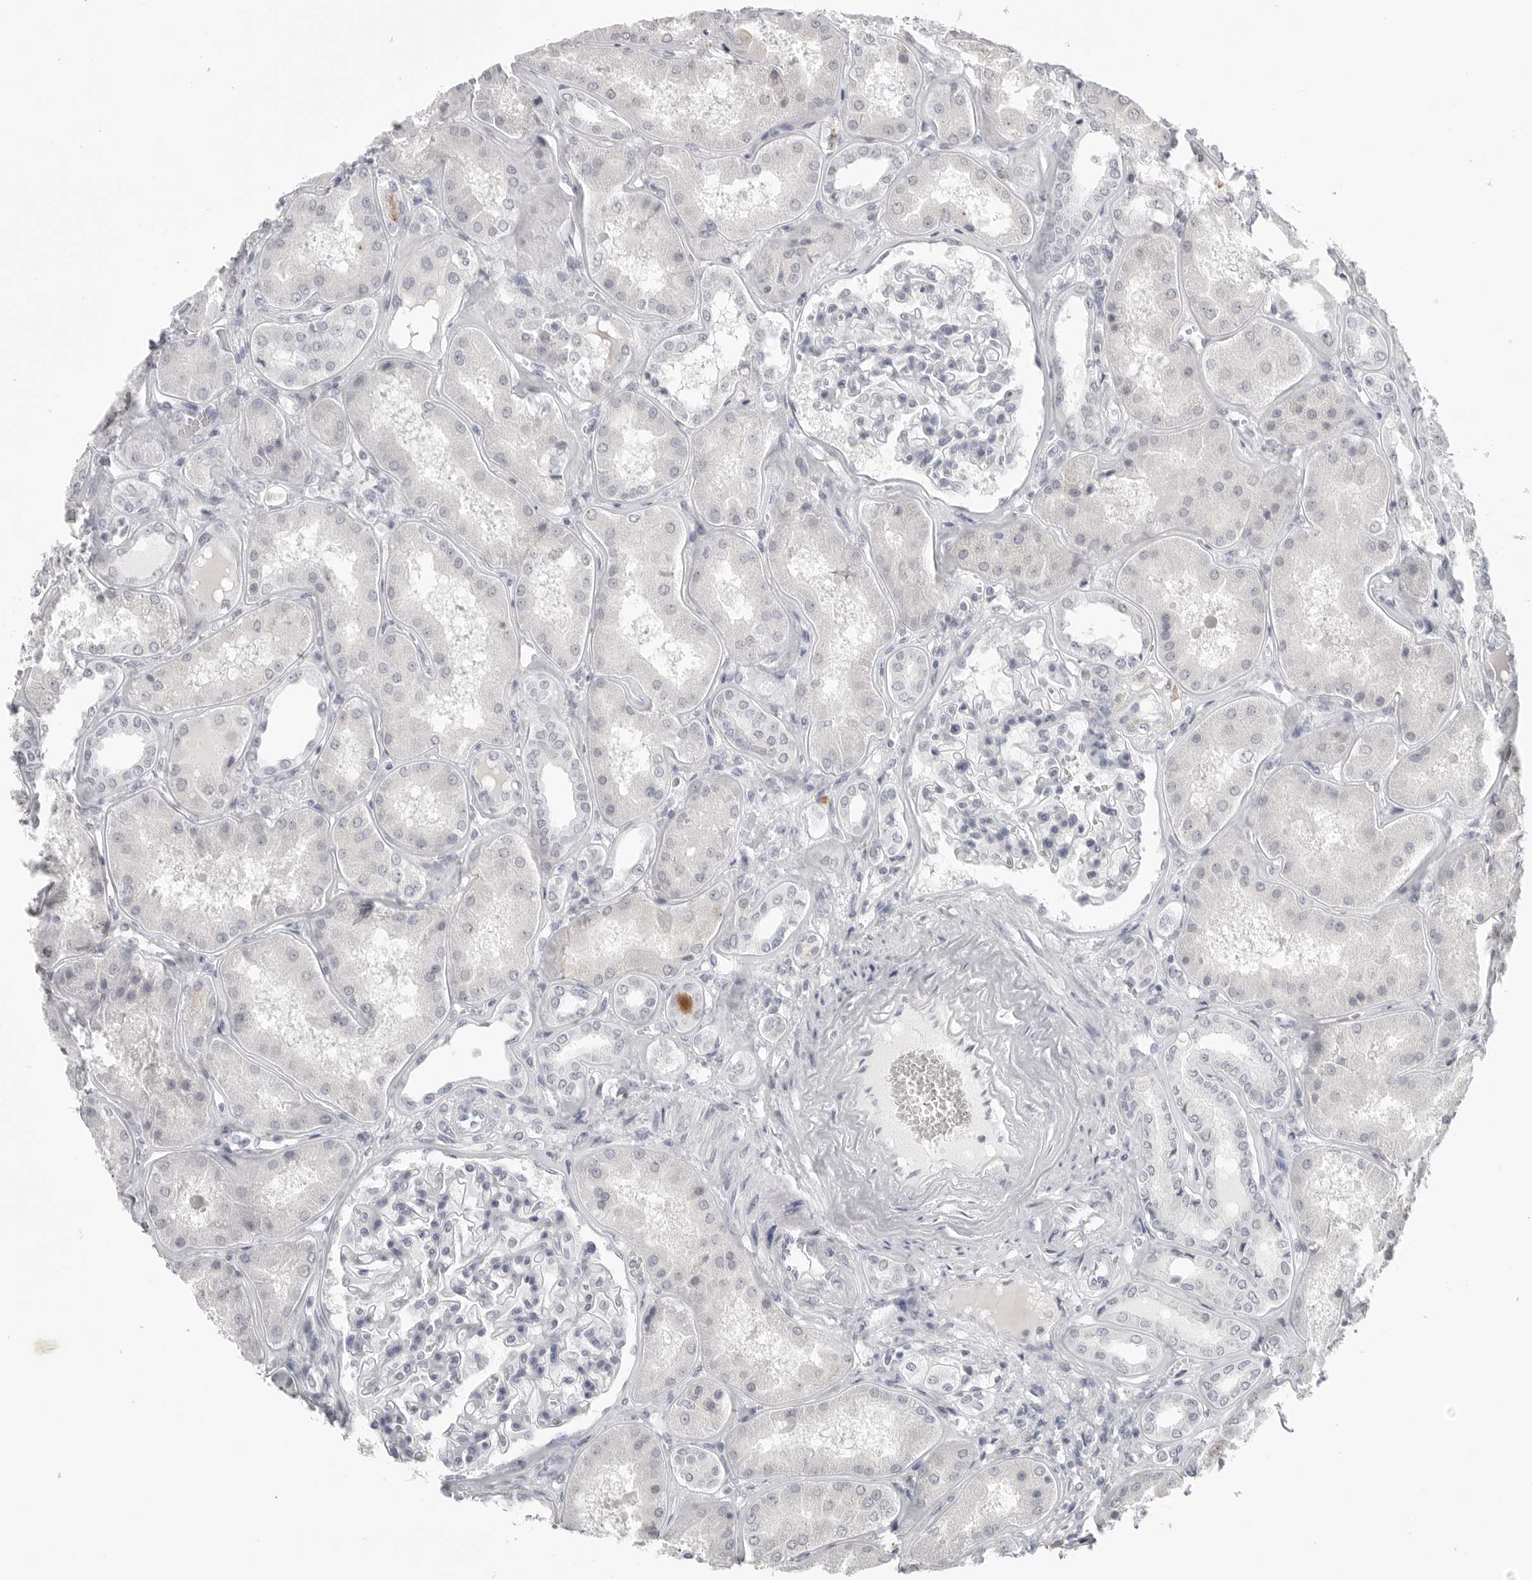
{"staining": {"intensity": "negative", "quantity": "none", "location": "none"}, "tissue": "kidney", "cell_type": "Cells in glomeruli", "image_type": "normal", "snomed": [{"axis": "morphology", "description": "Normal tissue, NOS"}, {"axis": "topography", "description": "Kidney"}], "caption": "The photomicrograph demonstrates no staining of cells in glomeruli in benign kidney. The staining was performed using DAB (3,3'-diaminobenzidine) to visualize the protein expression in brown, while the nuclei were stained in blue with hematoxylin (Magnification: 20x).", "gene": "PRSS1", "patient": {"sex": "female", "age": 56}}